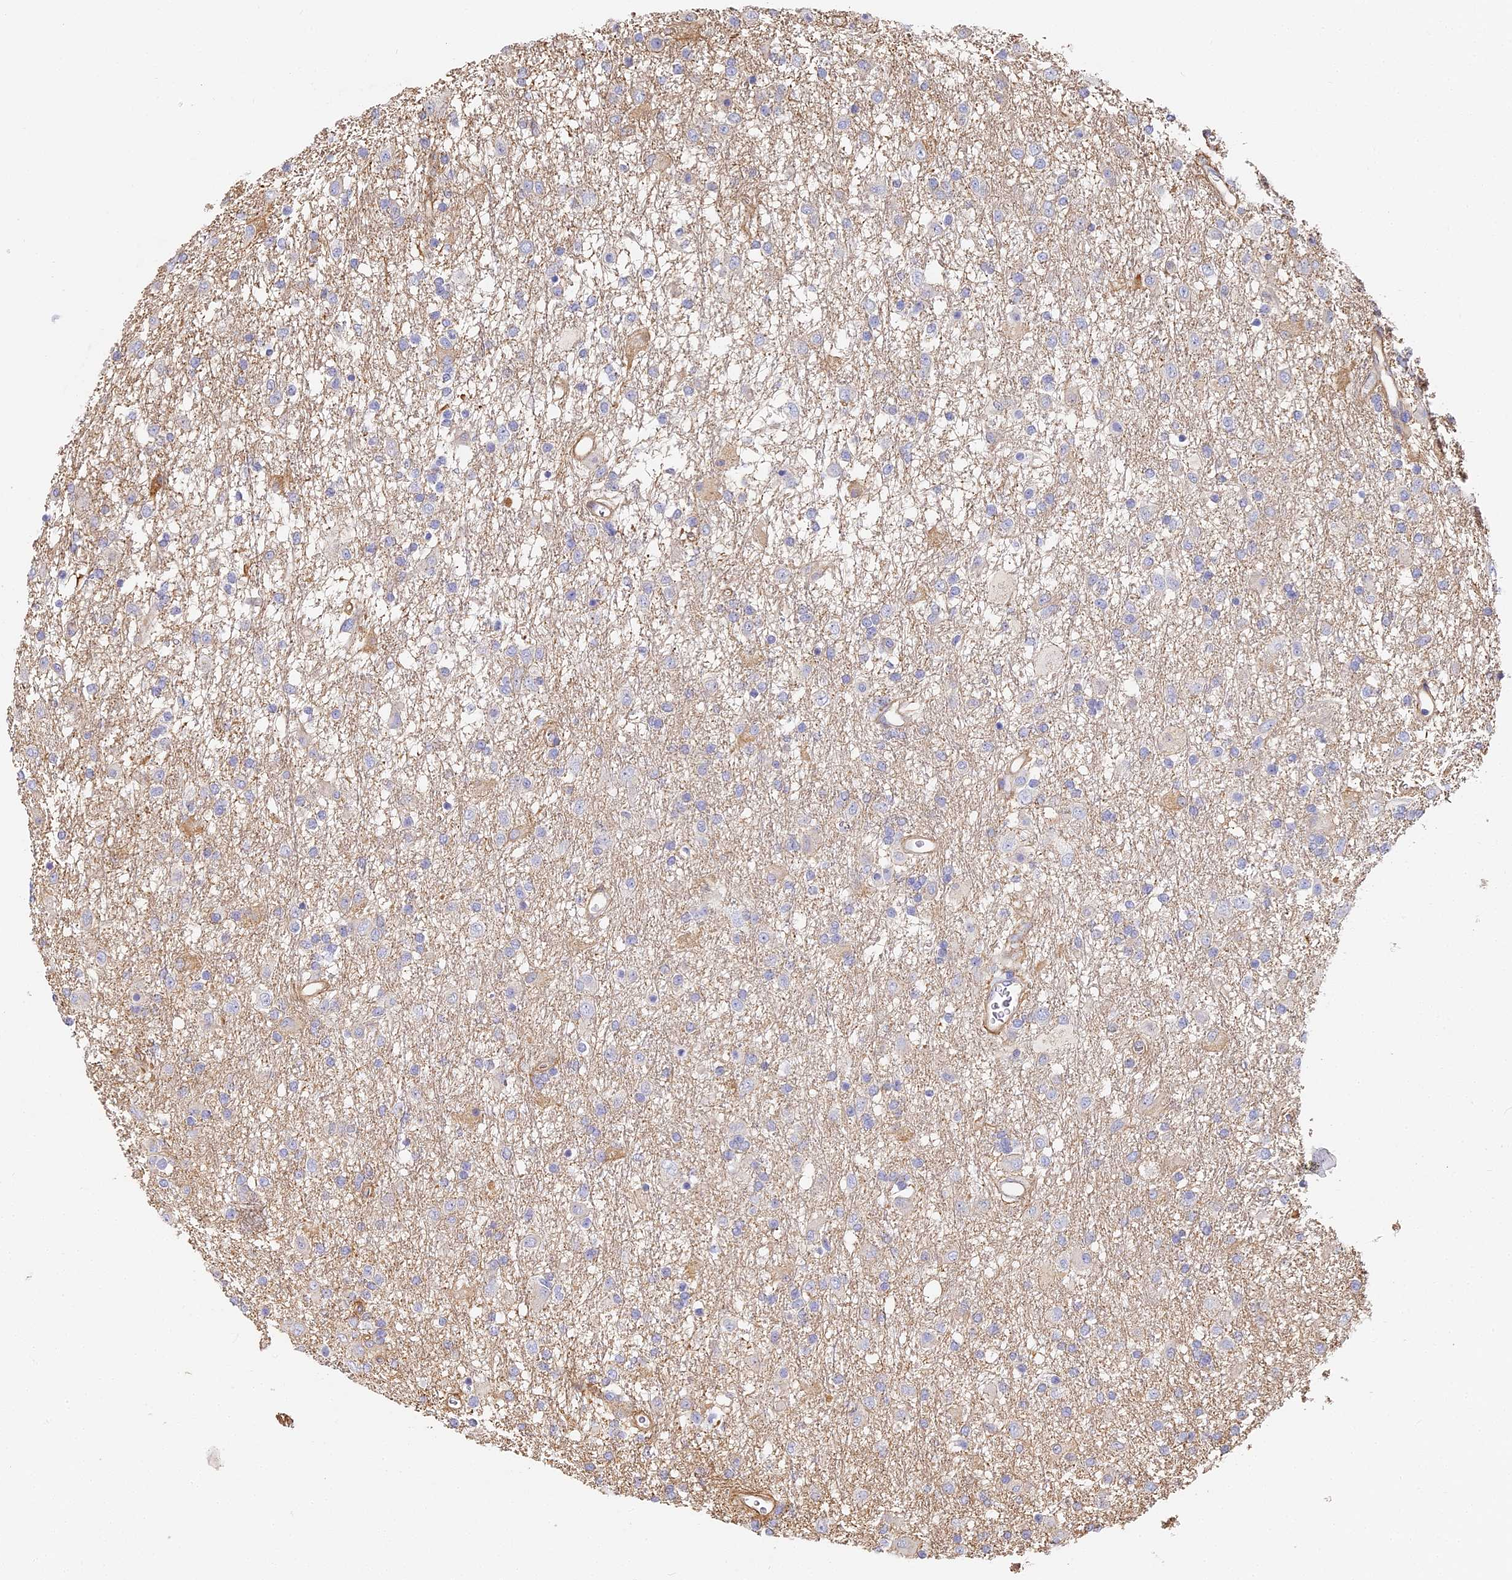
{"staining": {"intensity": "negative", "quantity": "none", "location": "none"}, "tissue": "glioma", "cell_type": "Tumor cells", "image_type": "cancer", "snomed": [{"axis": "morphology", "description": "Glioma, malignant, Low grade"}, {"axis": "topography", "description": "Brain"}], "caption": "The image reveals no significant positivity in tumor cells of glioma.", "gene": "CCDC30", "patient": {"sex": "male", "age": 65}}